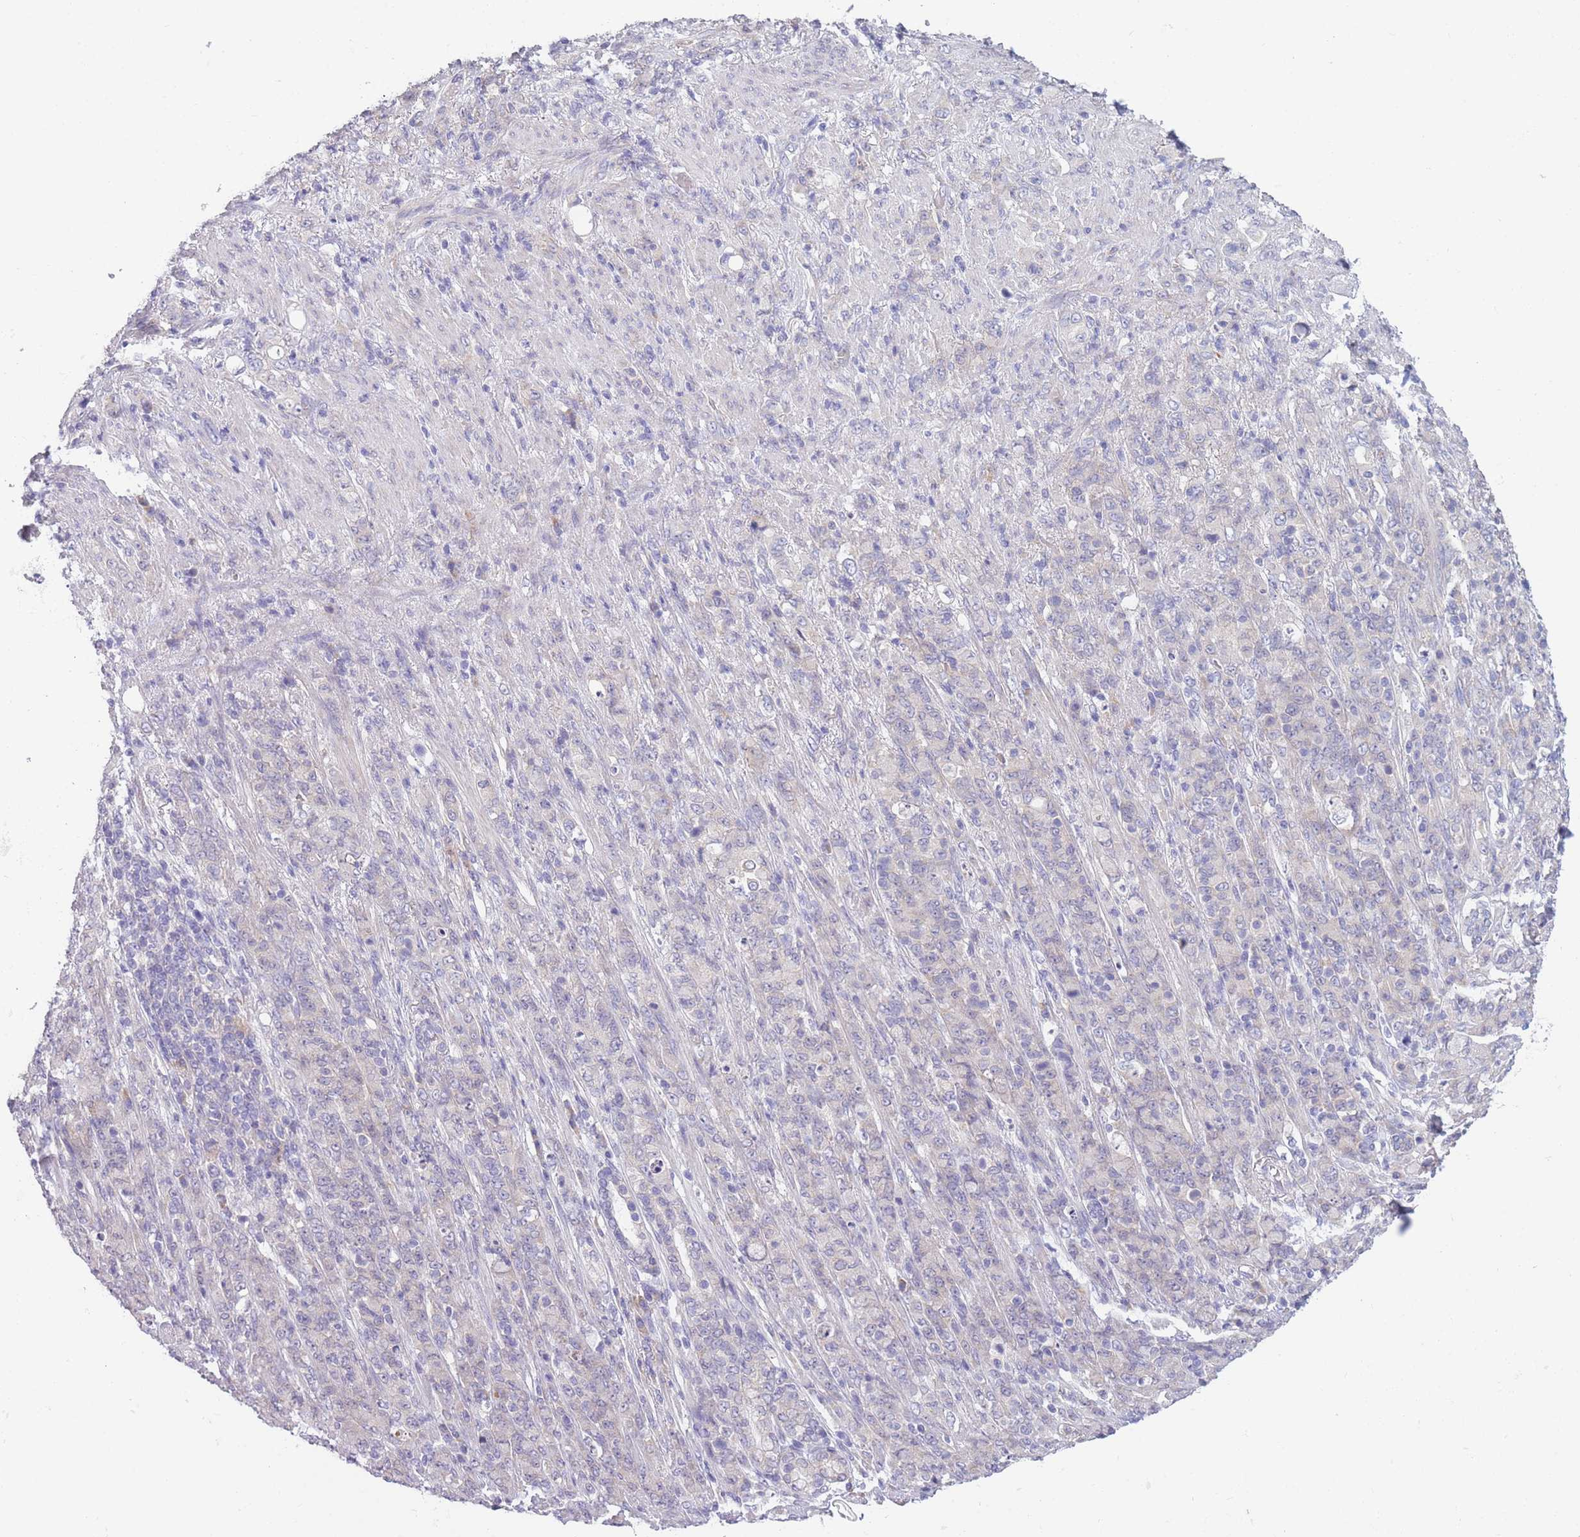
{"staining": {"intensity": "negative", "quantity": "none", "location": "none"}, "tissue": "stomach cancer", "cell_type": "Tumor cells", "image_type": "cancer", "snomed": [{"axis": "morphology", "description": "Adenocarcinoma, NOS"}, {"axis": "topography", "description": "Stomach"}], "caption": "DAB (3,3'-diaminobenzidine) immunohistochemical staining of human stomach cancer (adenocarcinoma) shows no significant expression in tumor cells.", "gene": "NDUFAF6", "patient": {"sex": "female", "age": 79}}